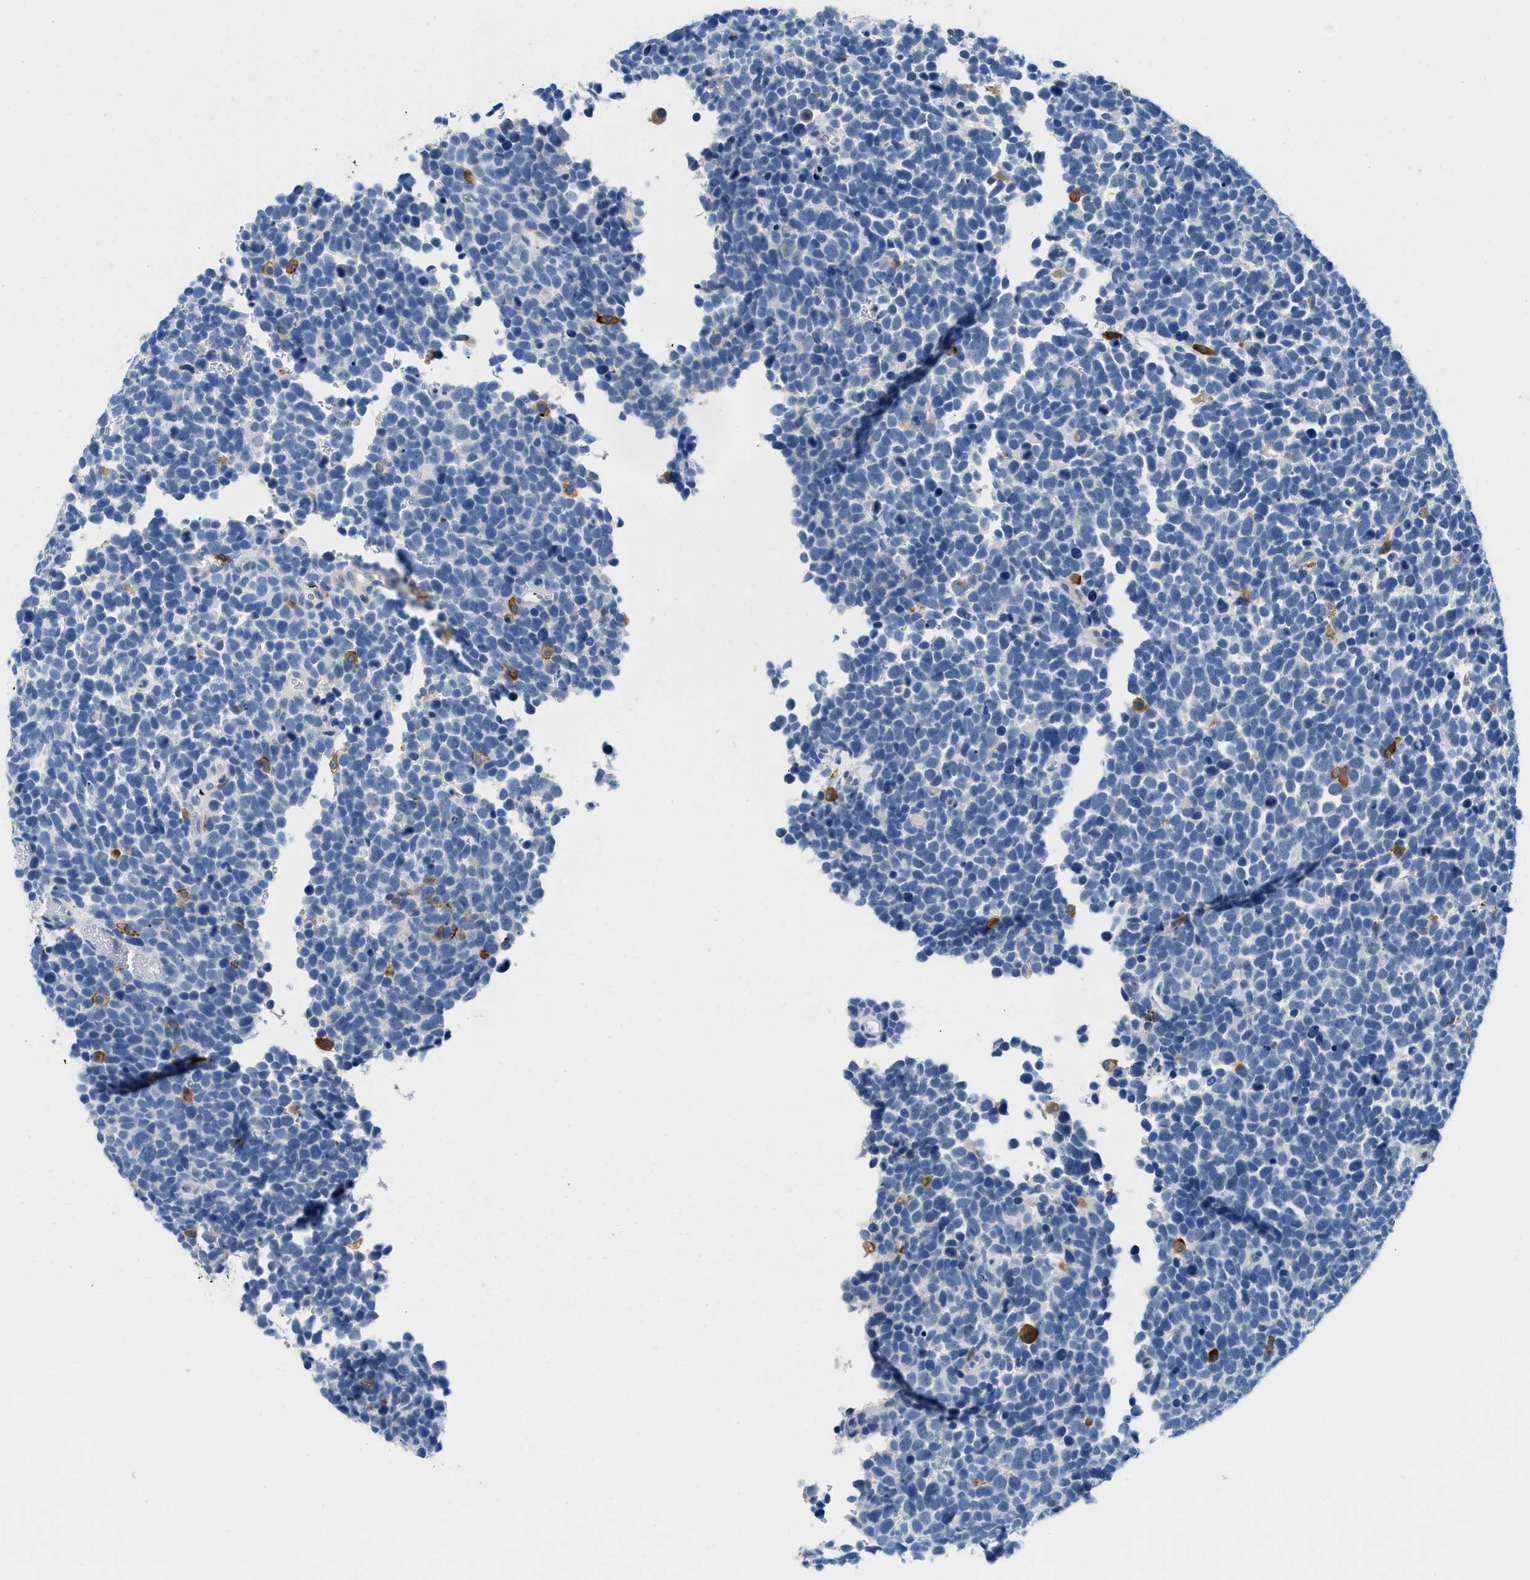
{"staining": {"intensity": "negative", "quantity": "none", "location": "none"}, "tissue": "urothelial cancer", "cell_type": "Tumor cells", "image_type": "cancer", "snomed": [{"axis": "morphology", "description": "Urothelial carcinoma, High grade"}, {"axis": "topography", "description": "Urinary bladder"}], "caption": "Protein analysis of urothelial cancer shows no significant staining in tumor cells. Brightfield microscopy of immunohistochemistry stained with DAB (brown) and hematoxylin (blue), captured at high magnification.", "gene": "CD226", "patient": {"sex": "female", "age": 82}}